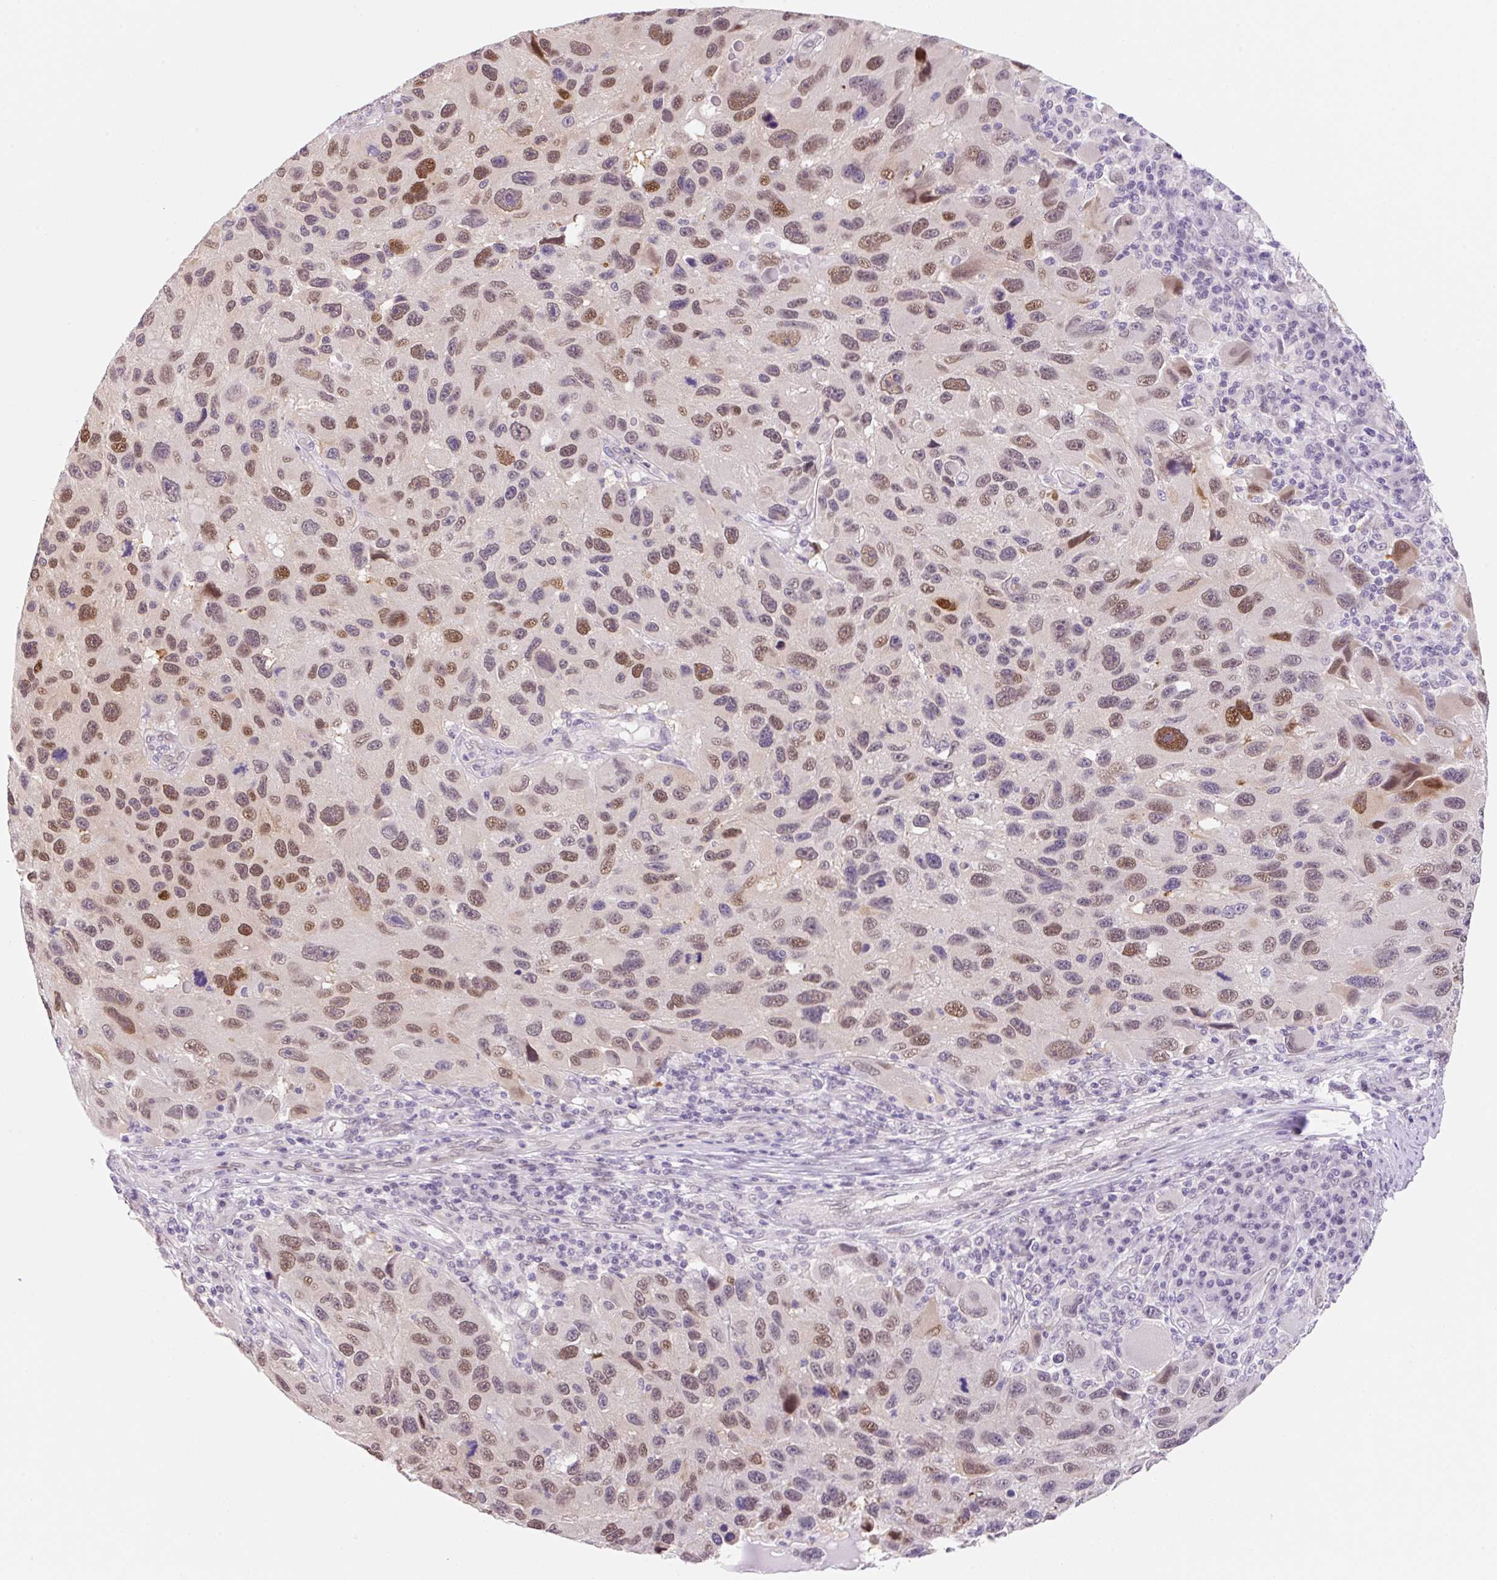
{"staining": {"intensity": "moderate", "quantity": ">75%", "location": "nuclear"}, "tissue": "melanoma", "cell_type": "Tumor cells", "image_type": "cancer", "snomed": [{"axis": "morphology", "description": "Malignant melanoma, NOS"}, {"axis": "topography", "description": "Skin"}], "caption": "Immunohistochemical staining of melanoma demonstrates medium levels of moderate nuclear protein positivity in about >75% of tumor cells.", "gene": "SYNE3", "patient": {"sex": "male", "age": 53}}